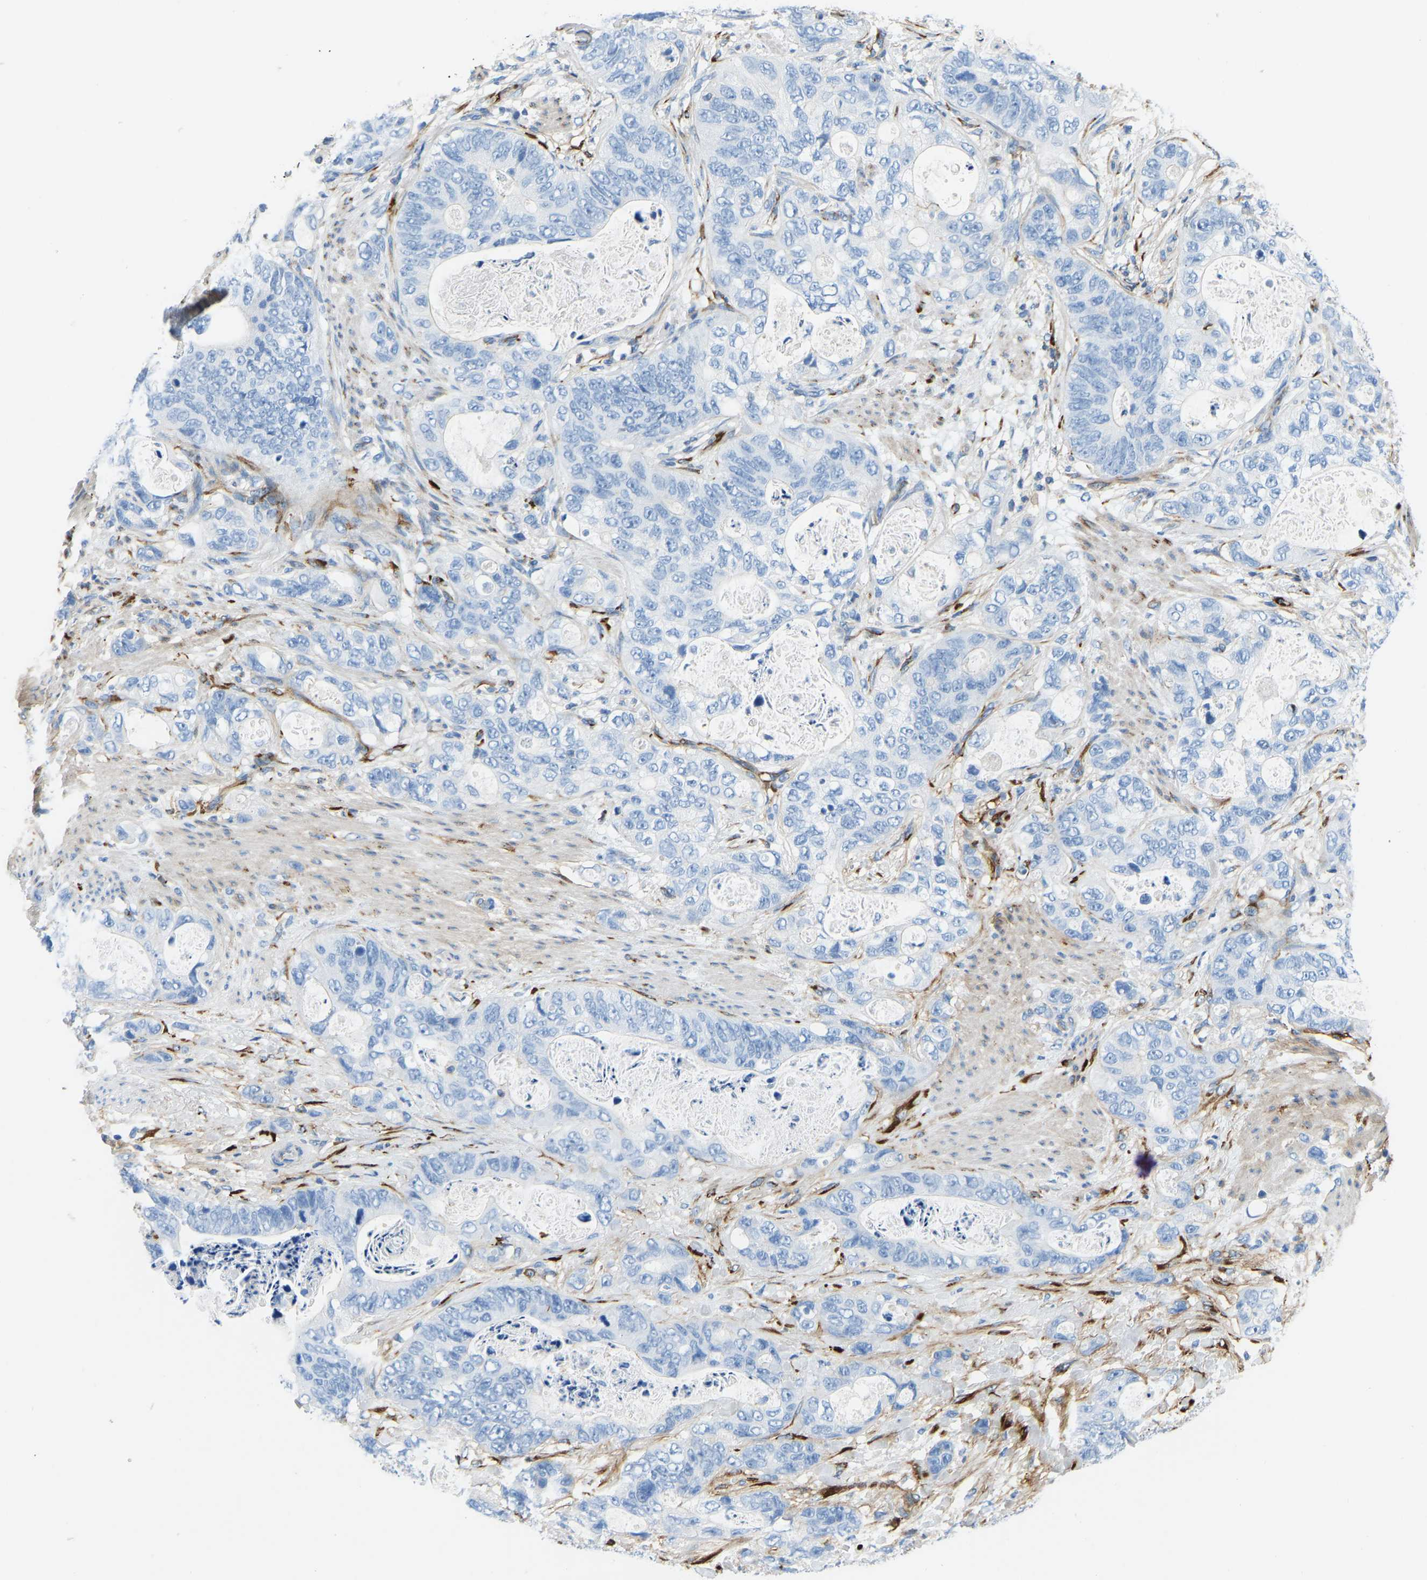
{"staining": {"intensity": "negative", "quantity": "none", "location": "none"}, "tissue": "stomach cancer", "cell_type": "Tumor cells", "image_type": "cancer", "snomed": [{"axis": "morphology", "description": "Normal tissue, NOS"}, {"axis": "morphology", "description": "Adenocarcinoma, NOS"}, {"axis": "topography", "description": "Stomach"}], "caption": "The immunohistochemistry photomicrograph has no significant positivity in tumor cells of stomach cancer (adenocarcinoma) tissue.", "gene": "COL15A1", "patient": {"sex": "female", "age": 89}}